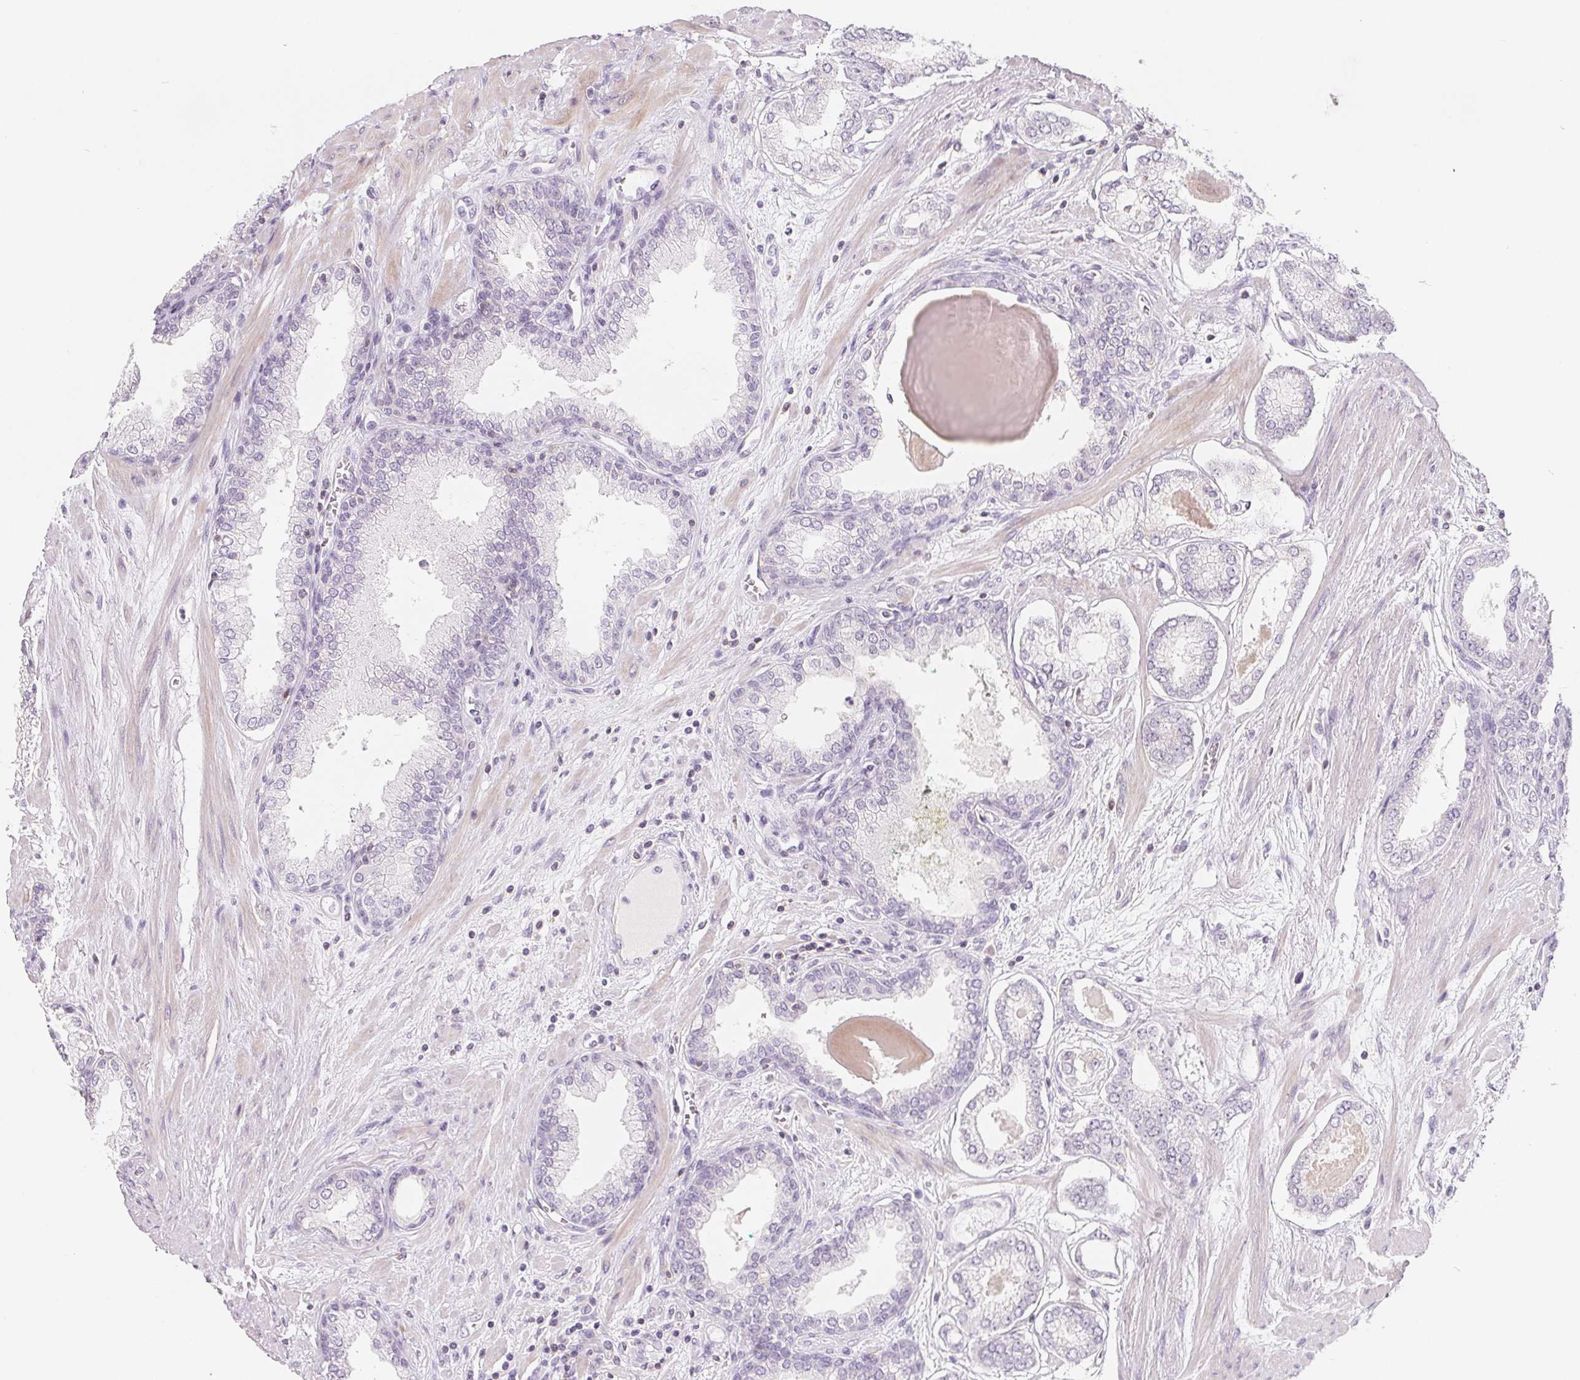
{"staining": {"intensity": "negative", "quantity": "none", "location": "none"}, "tissue": "prostate cancer", "cell_type": "Tumor cells", "image_type": "cancer", "snomed": [{"axis": "morphology", "description": "Adenocarcinoma, Low grade"}, {"axis": "topography", "description": "Prostate"}], "caption": "Tumor cells are negative for protein expression in human prostate low-grade adenocarcinoma.", "gene": "CD69", "patient": {"sex": "male", "age": 64}}